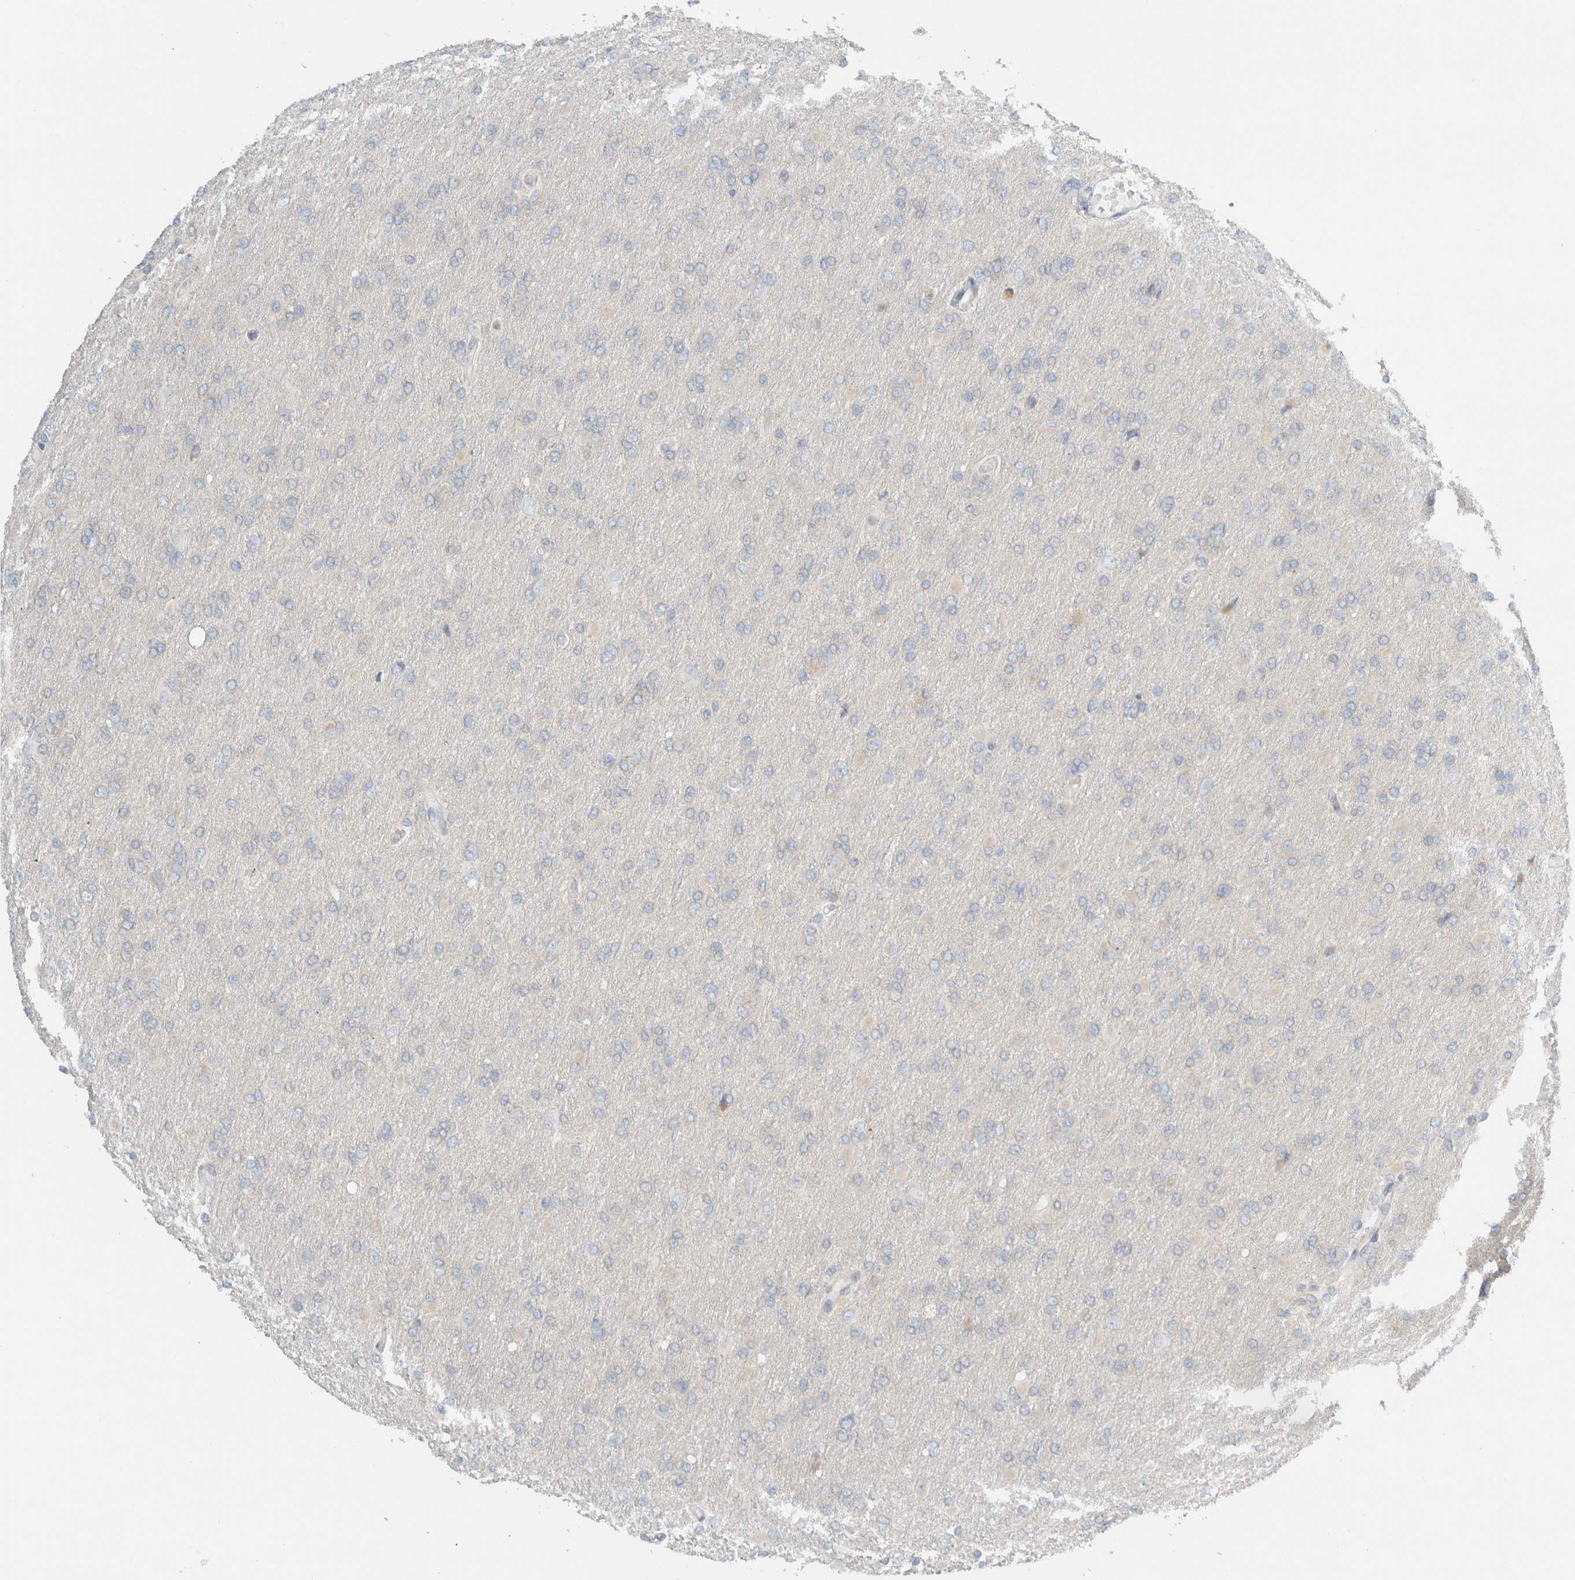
{"staining": {"intensity": "negative", "quantity": "none", "location": "none"}, "tissue": "glioma", "cell_type": "Tumor cells", "image_type": "cancer", "snomed": [{"axis": "morphology", "description": "Glioma, malignant, High grade"}, {"axis": "topography", "description": "Cerebral cortex"}], "caption": "Glioma was stained to show a protein in brown. There is no significant positivity in tumor cells.", "gene": "HGS", "patient": {"sex": "female", "age": 36}}